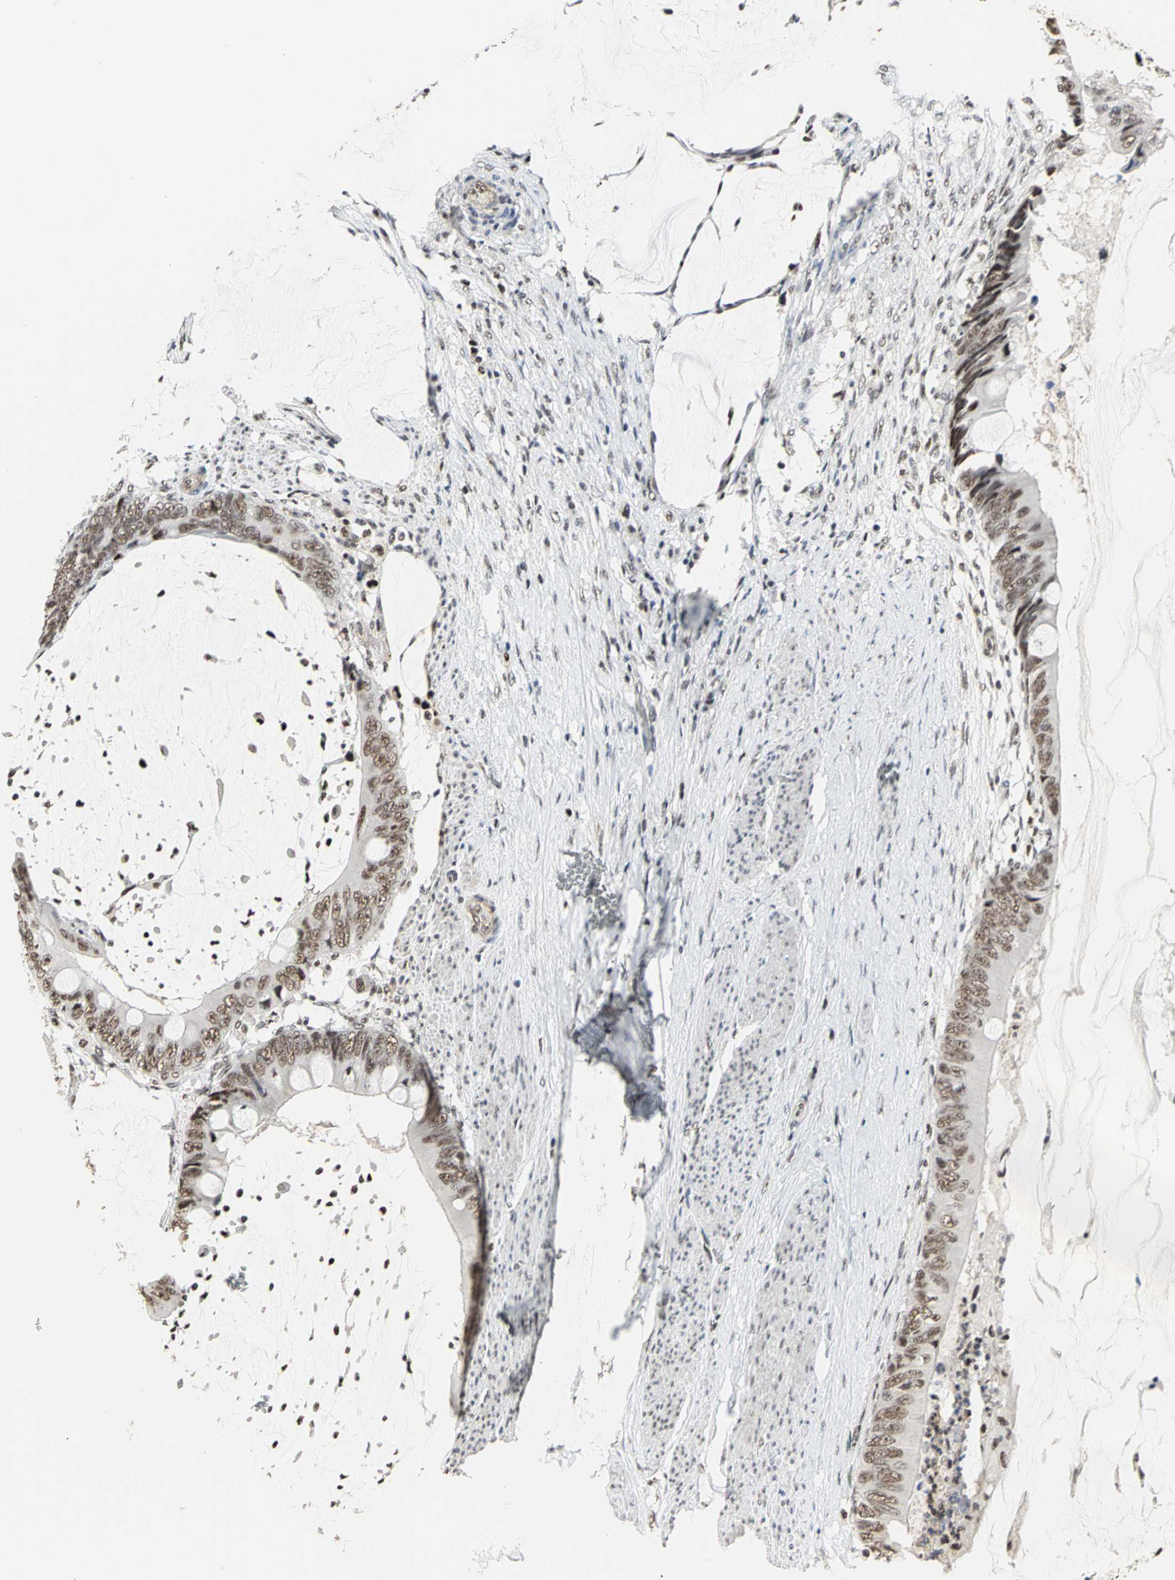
{"staining": {"intensity": "strong", "quantity": ">75%", "location": "nuclear"}, "tissue": "colorectal cancer", "cell_type": "Tumor cells", "image_type": "cancer", "snomed": [{"axis": "morphology", "description": "Normal tissue, NOS"}, {"axis": "morphology", "description": "Adenocarcinoma, NOS"}, {"axis": "topography", "description": "Rectum"}, {"axis": "topography", "description": "Peripheral nerve tissue"}], "caption": "Immunohistochemistry (IHC) photomicrograph of neoplastic tissue: colorectal cancer stained using immunohistochemistry (IHC) reveals high levels of strong protein expression localized specifically in the nuclear of tumor cells, appearing as a nuclear brown color.", "gene": "CCDC88C", "patient": {"sex": "female", "age": 77}}